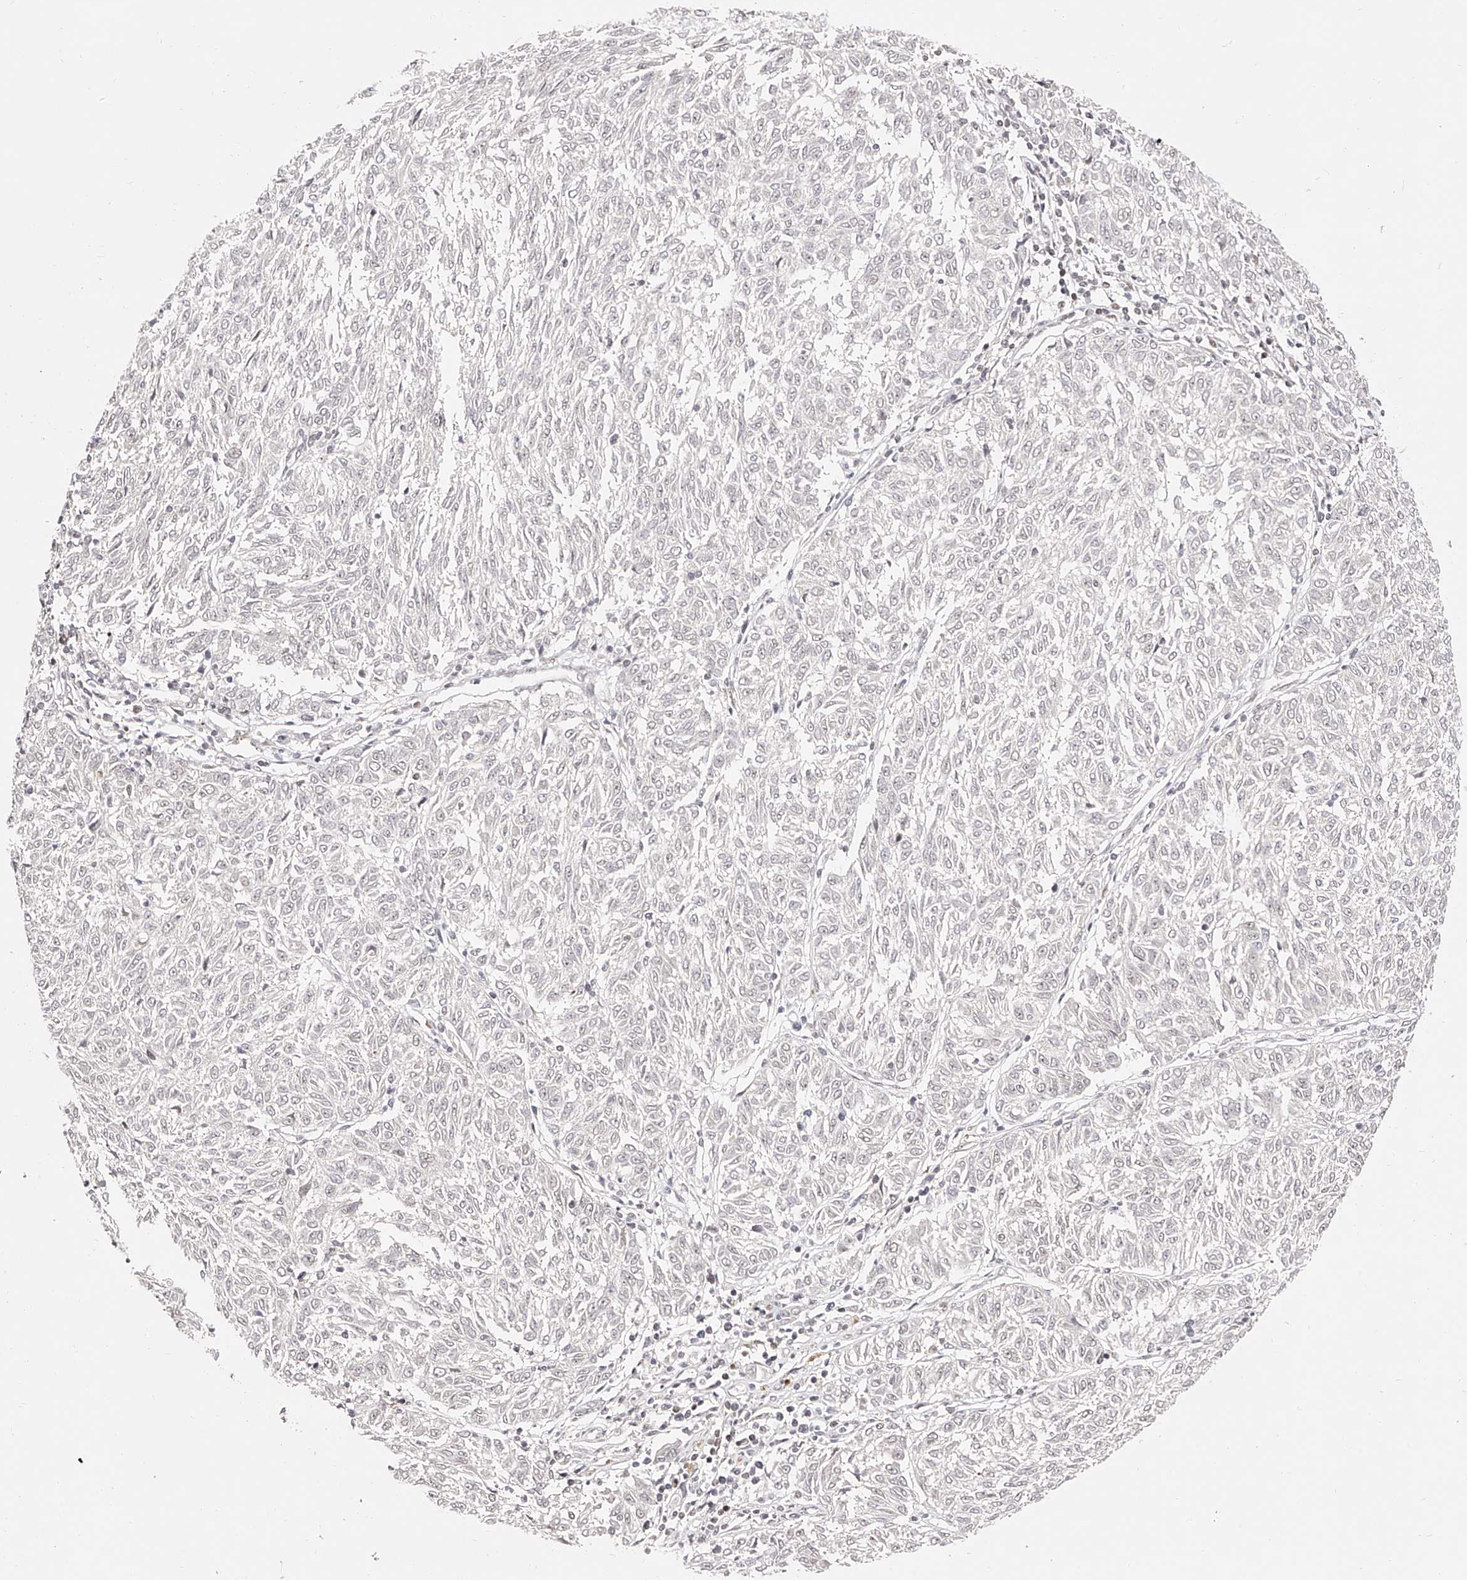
{"staining": {"intensity": "negative", "quantity": "none", "location": "none"}, "tissue": "melanoma", "cell_type": "Tumor cells", "image_type": "cancer", "snomed": [{"axis": "morphology", "description": "Malignant melanoma, NOS"}, {"axis": "topography", "description": "Skin"}], "caption": "IHC micrograph of melanoma stained for a protein (brown), which shows no staining in tumor cells.", "gene": "USF3", "patient": {"sex": "female", "age": 72}}